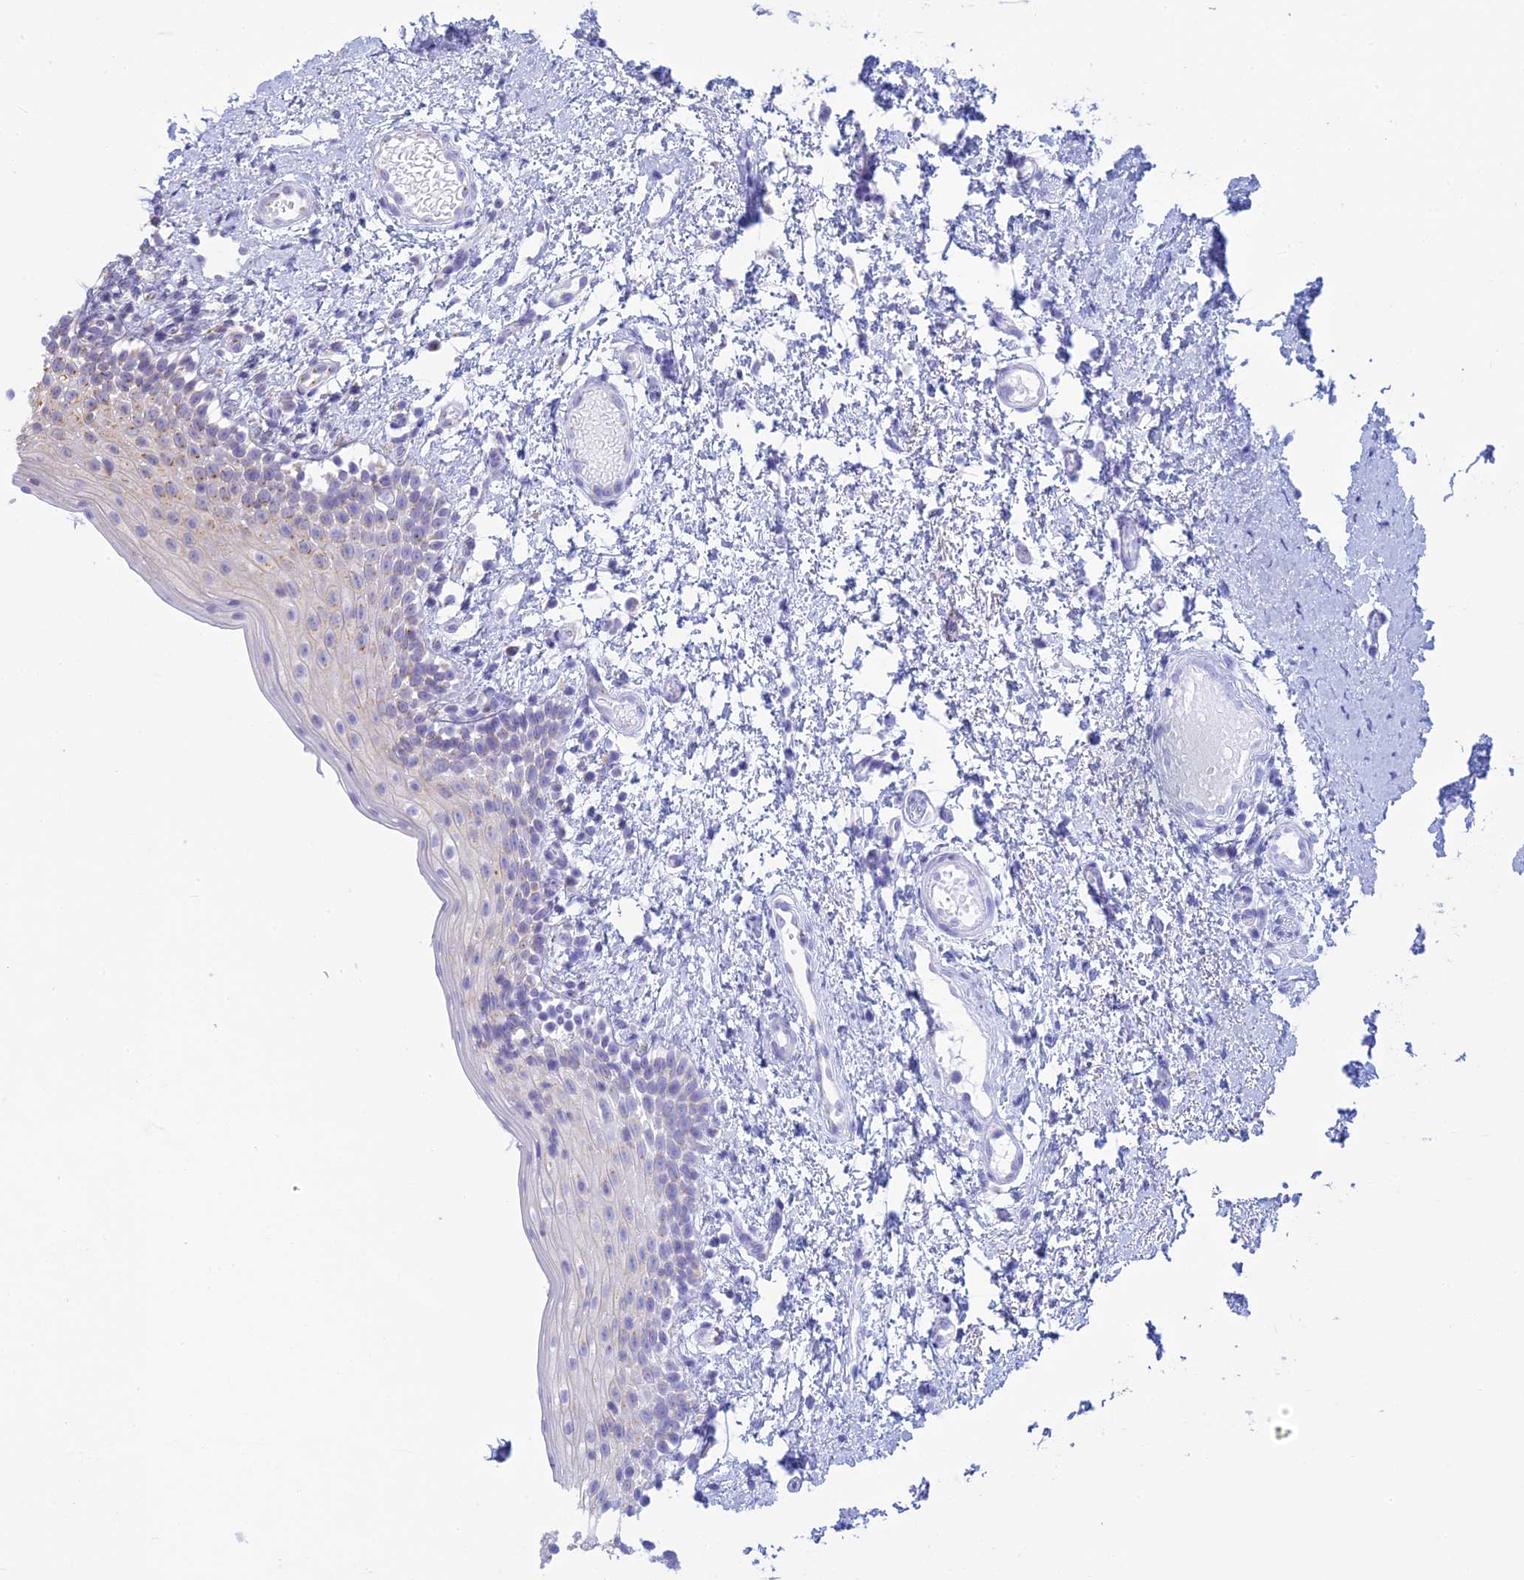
{"staining": {"intensity": "weak", "quantity": "<25%", "location": "cytoplasmic/membranous"}, "tissue": "oral mucosa", "cell_type": "Squamous epithelial cells", "image_type": "normal", "snomed": [{"axis": "morphology", "description": "Normal tissue, NOS"}, {"axis": "topography", "description": "Oral tissue"}], "caption": "IHC of normal human oral mucosa displays no staining in squamous epithelial cells.", "gene": "CLINT1", "patient": {"sex": "female", "age": 13}}